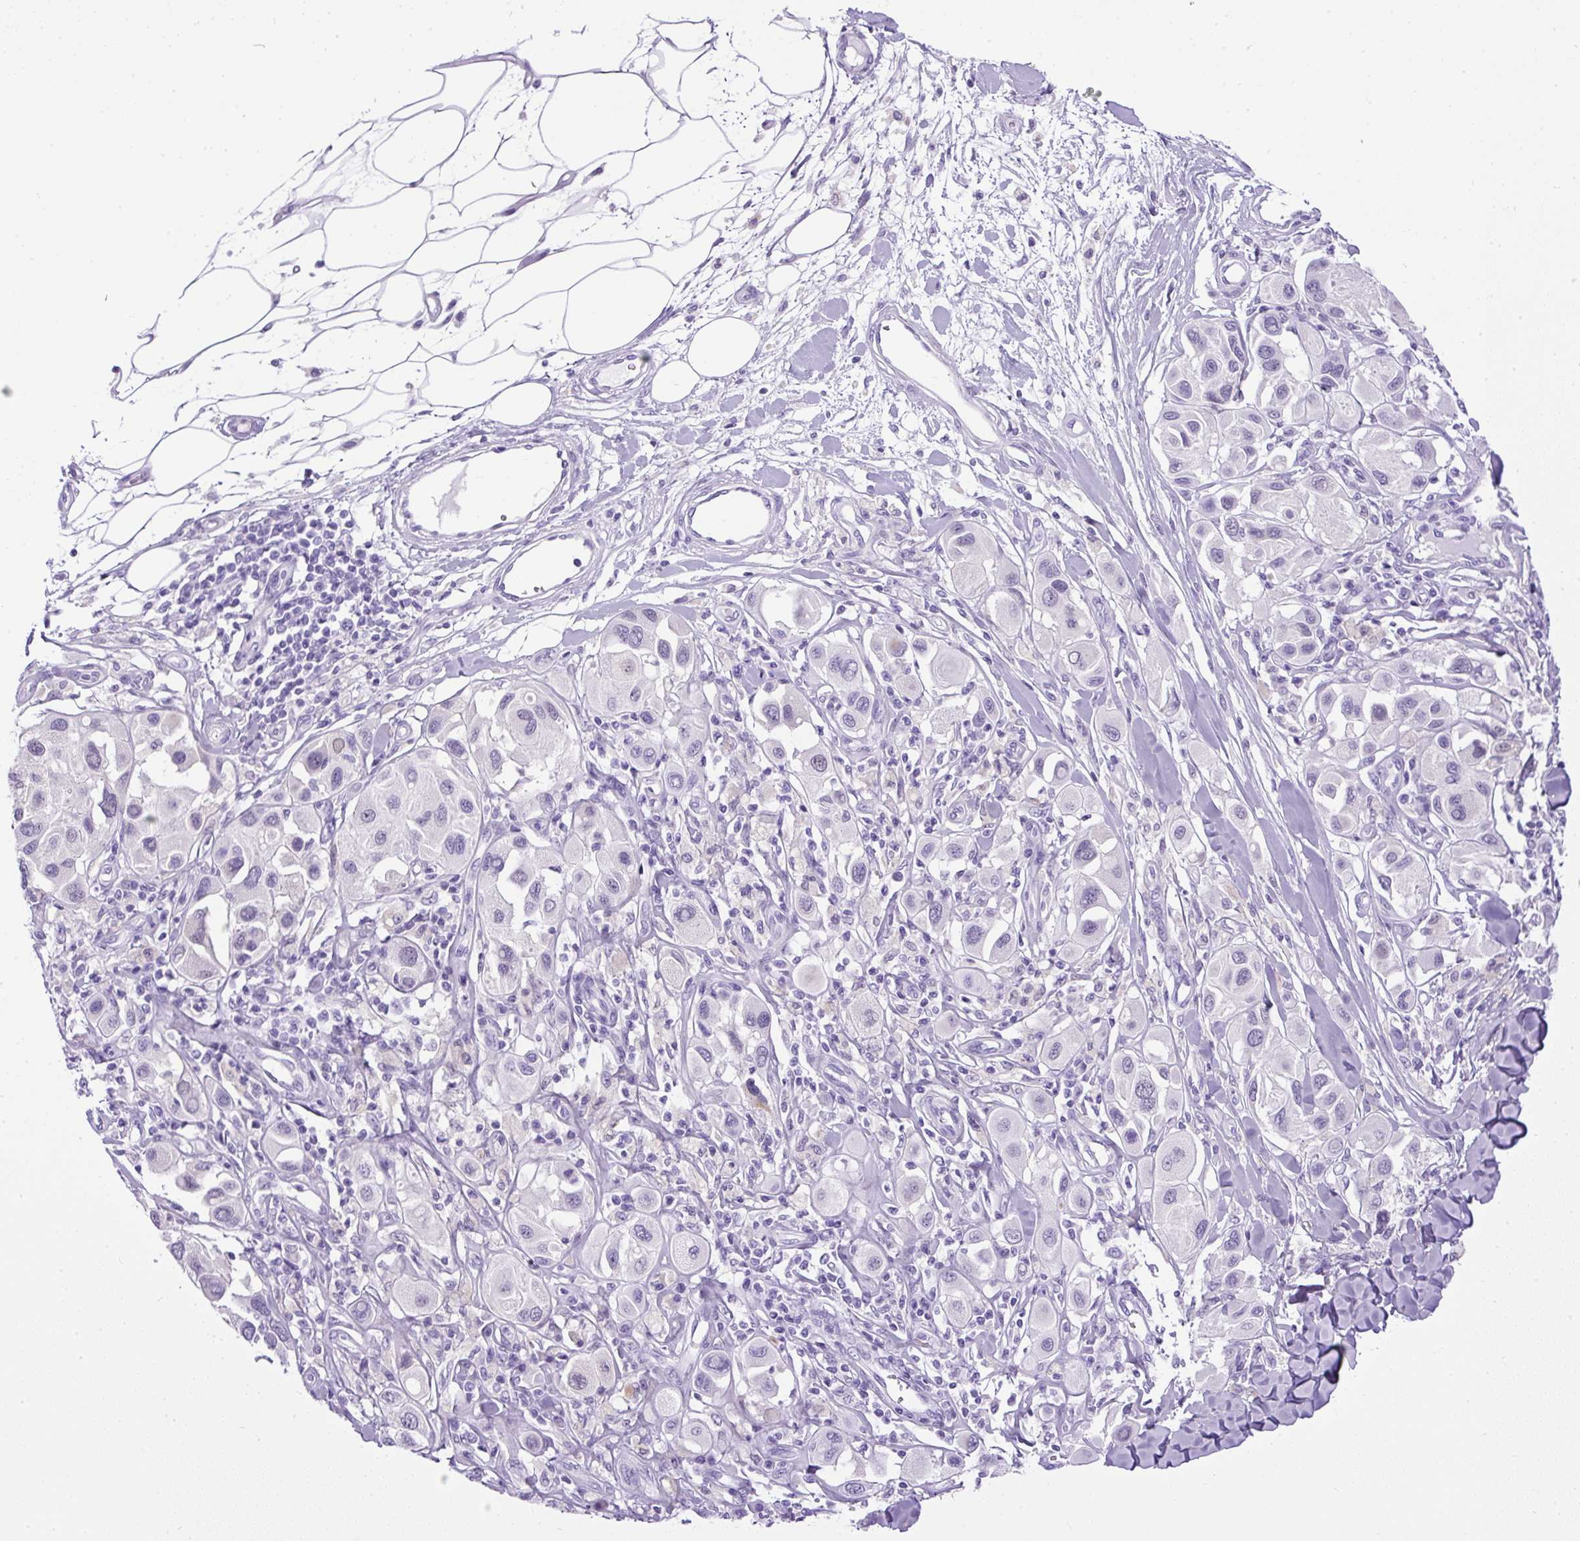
{"staining": {"intensity": "negative", "quantity": "none", "location": "none"}, "tissue": "melanoma", "cell_type": "Tumor cells", "image_type": "cancer", "snomed": [{"axis": "morphology", "description": "Malignant melanoma, Metastatic site"}, {"axis": "topography", "description": "Skin"}], "caption": "DAB (3,3'-diaminobenzidine) immunohistochemical staining of malignant melanoma (metastatic site) reveals no significant positivity in tumor cells. (Stains: DAB IHC with hematoxylin counter stain, Microscopy: brightfield microscopy at high magnification).", "gene": "UPP1", "patient": {"sex": "male", "age": 41}}